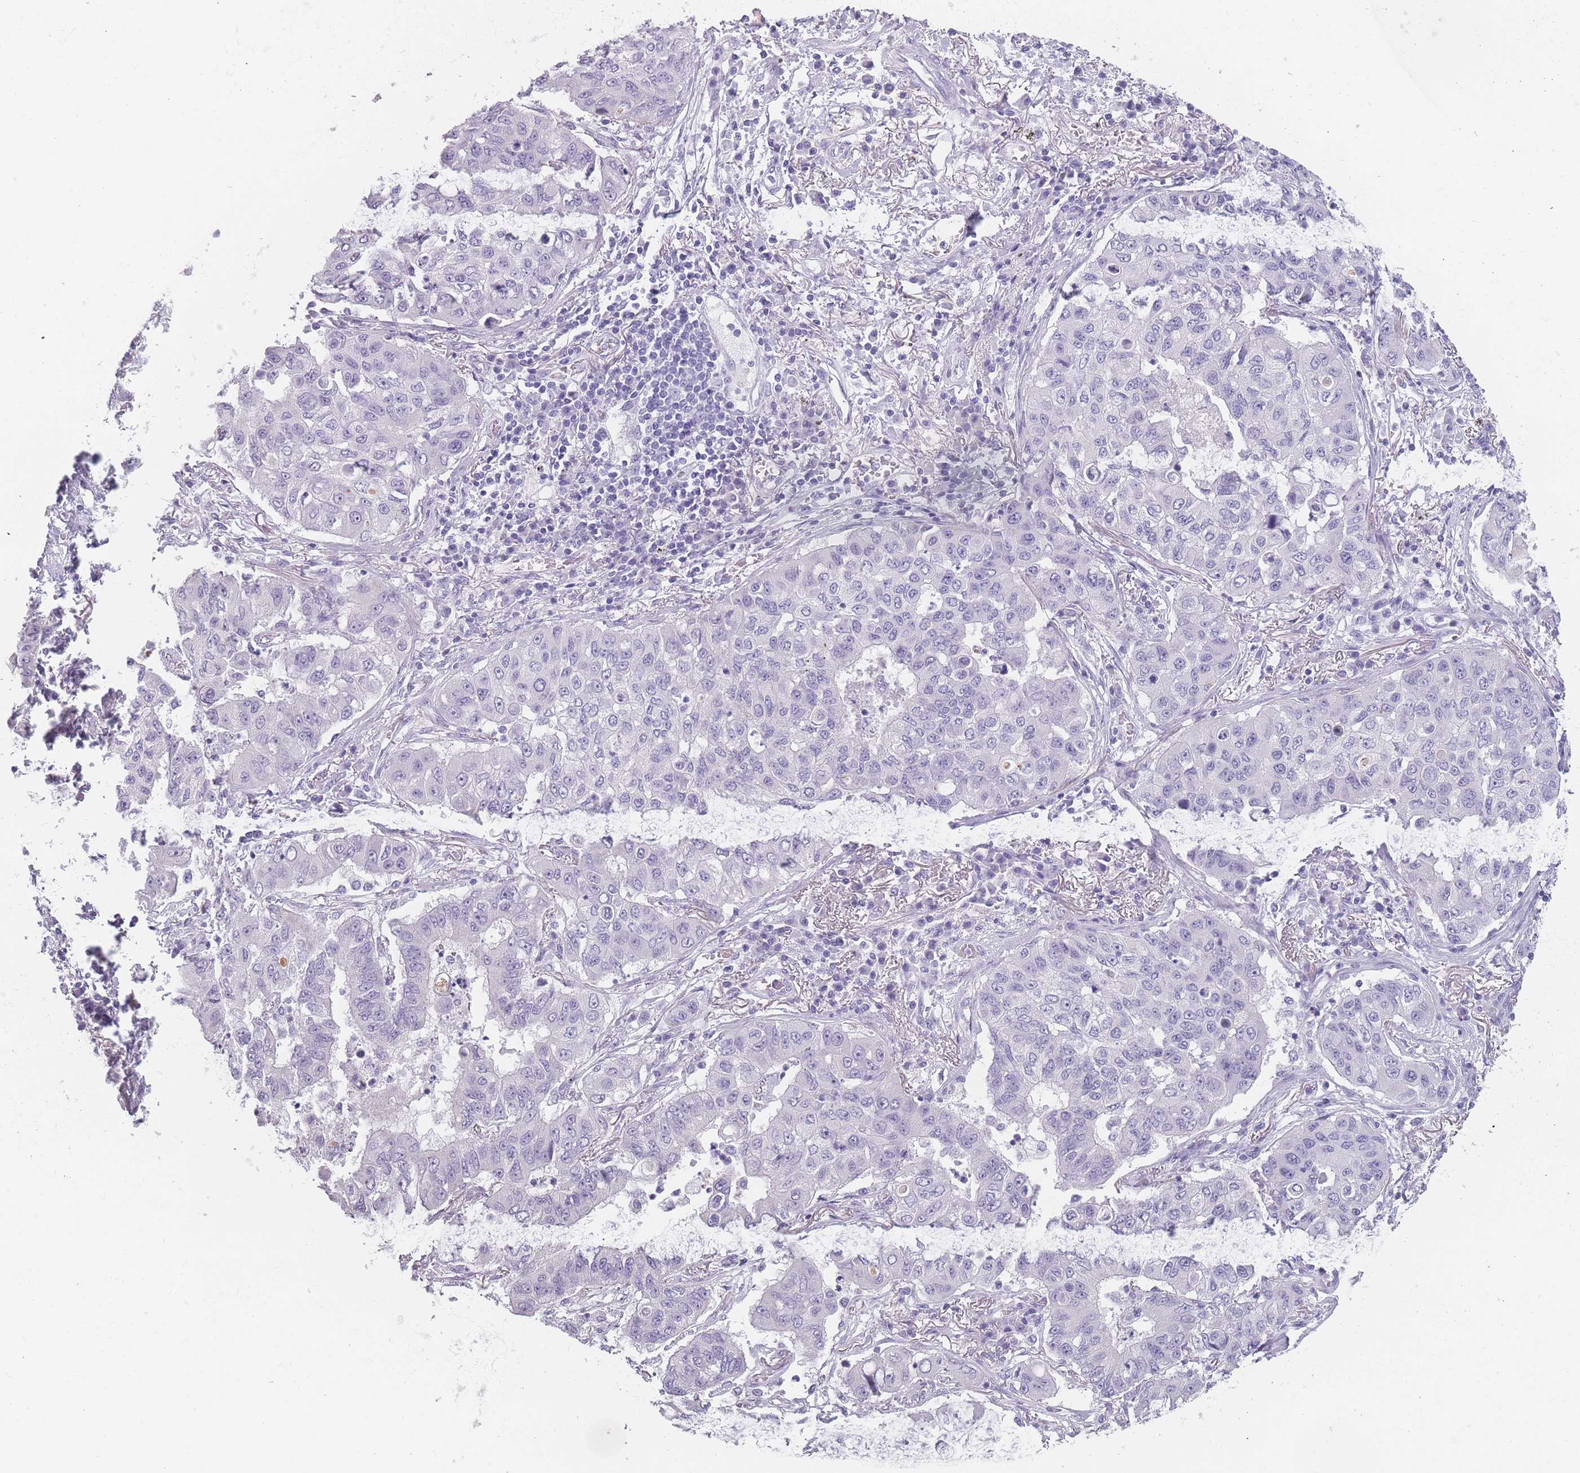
{"staining": {"intensity": "negative", "quantity": "none", "location": "none"}, "tissue": "lung cancer", "cell_type": "Tumor cells", "image_type": "cancer", "snomed": [{"axis": "morphology", "description": "Squamous cell carcinoma, NOS"}, {"axis": "topography", "description": "Lung"}], "caption": "IHC micrograph of neoplastic tissue: human lung cancer (squamous cell carcinoma) stained with DAB (3,3'-diaminobenzidine) demonstrates no significant protein expression in tumor cells.", "gene": "PPFIA3", "patient": {"sex": "male", "age": 74}}